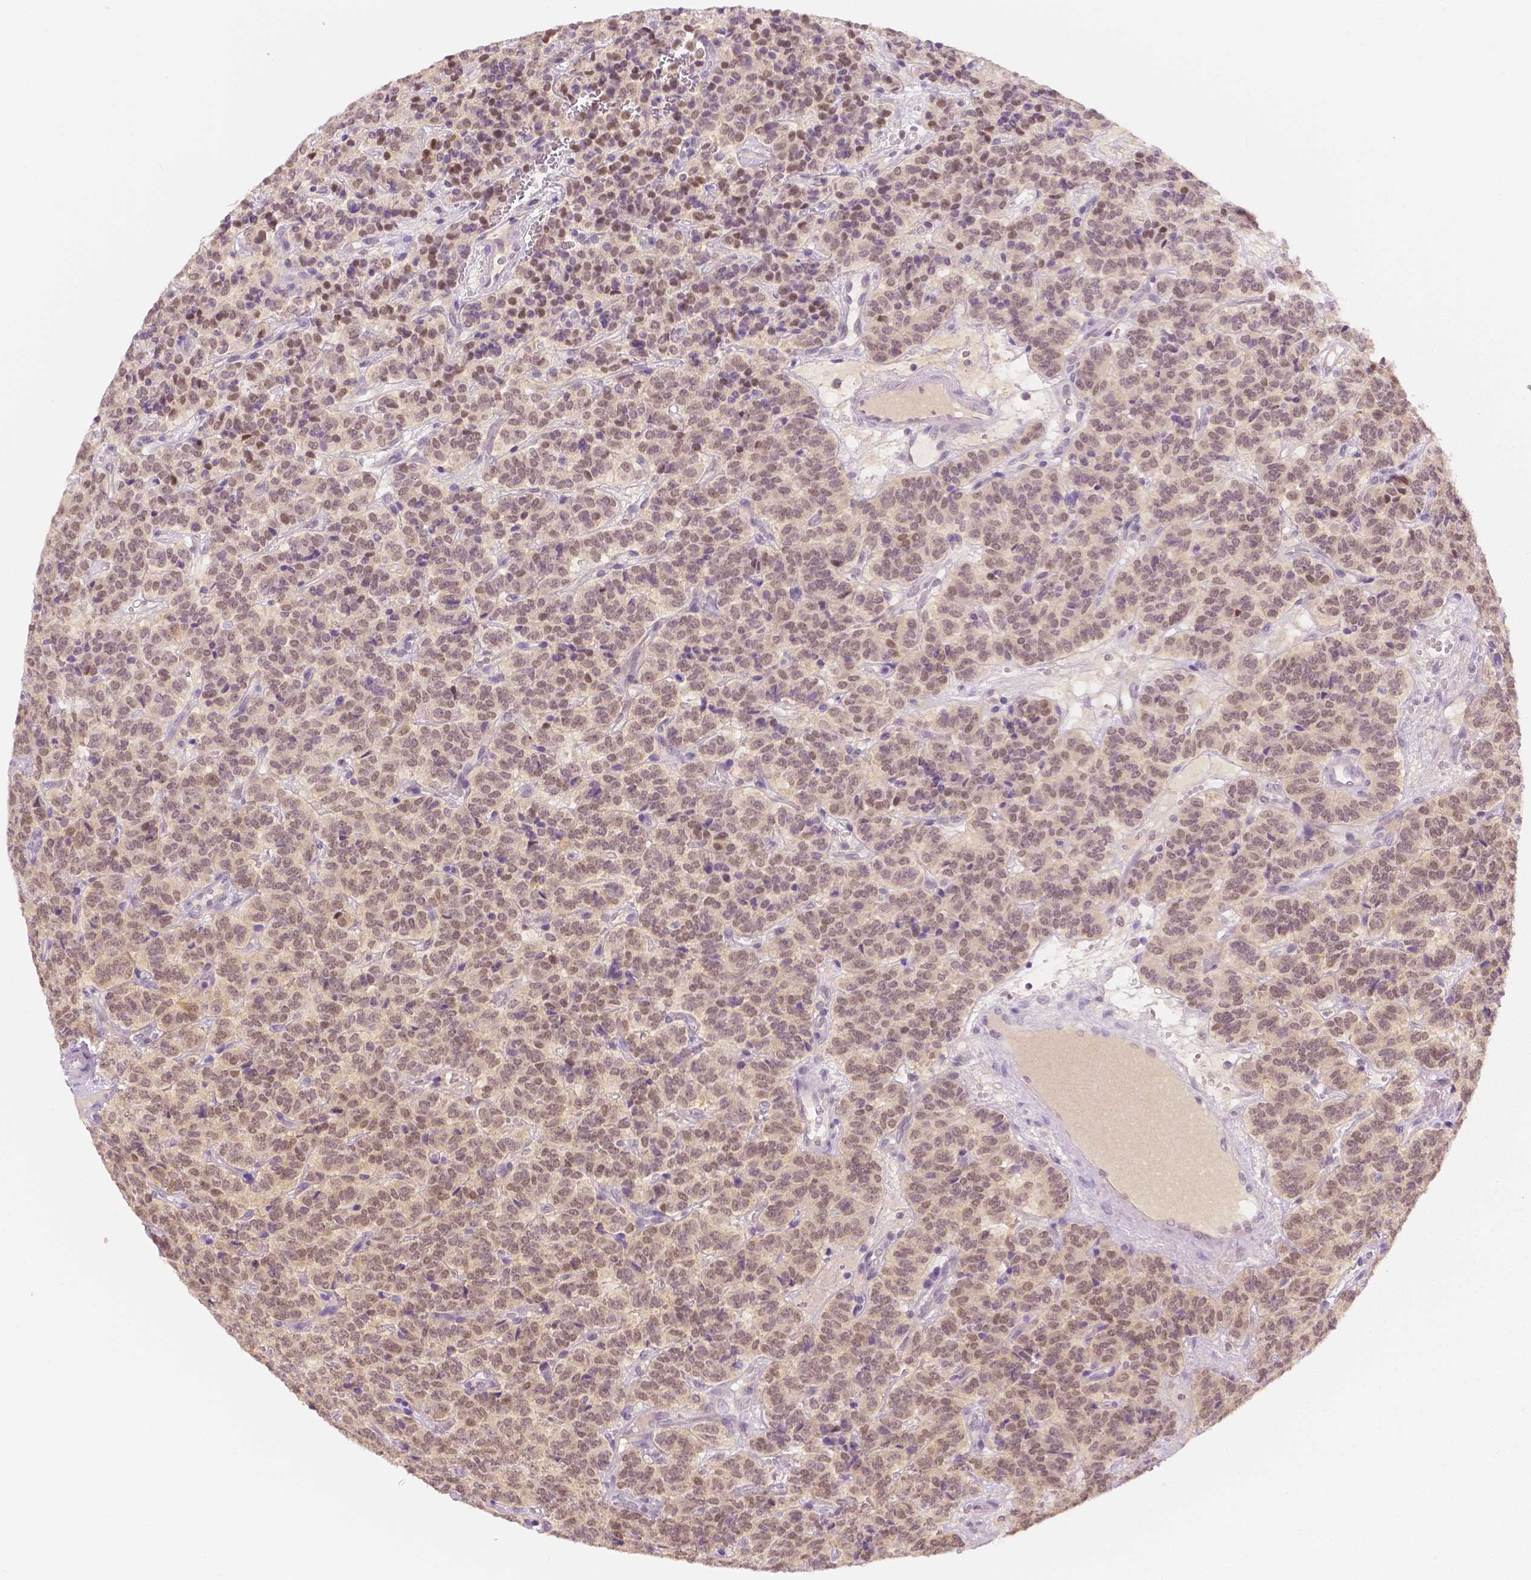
{"staining": {"intensity": "weak", "quantity": ">75%", "location": "nuclear"}, "tissue": "carcinoid", "cell_type": "Tumor cells", "image_type": "cancer", "snomed": [{"axis": "morphology", "description": "Carcinoid, malignant, NOS"}, {"axis": "topography", "description": "Pancreas"}], "caption": "Protein expression analysis of carcinoid exhibits weak nuclear staining in approximately >75% of tumor cells. The protein is stained brown, and the nuclei are stained in blue (DAB (3,3'-diaminobenzidine) IHC with brightfield microscopy, high magnification).", "gene": "SGTB", "patient": {"sex": "male", "age": 36}}